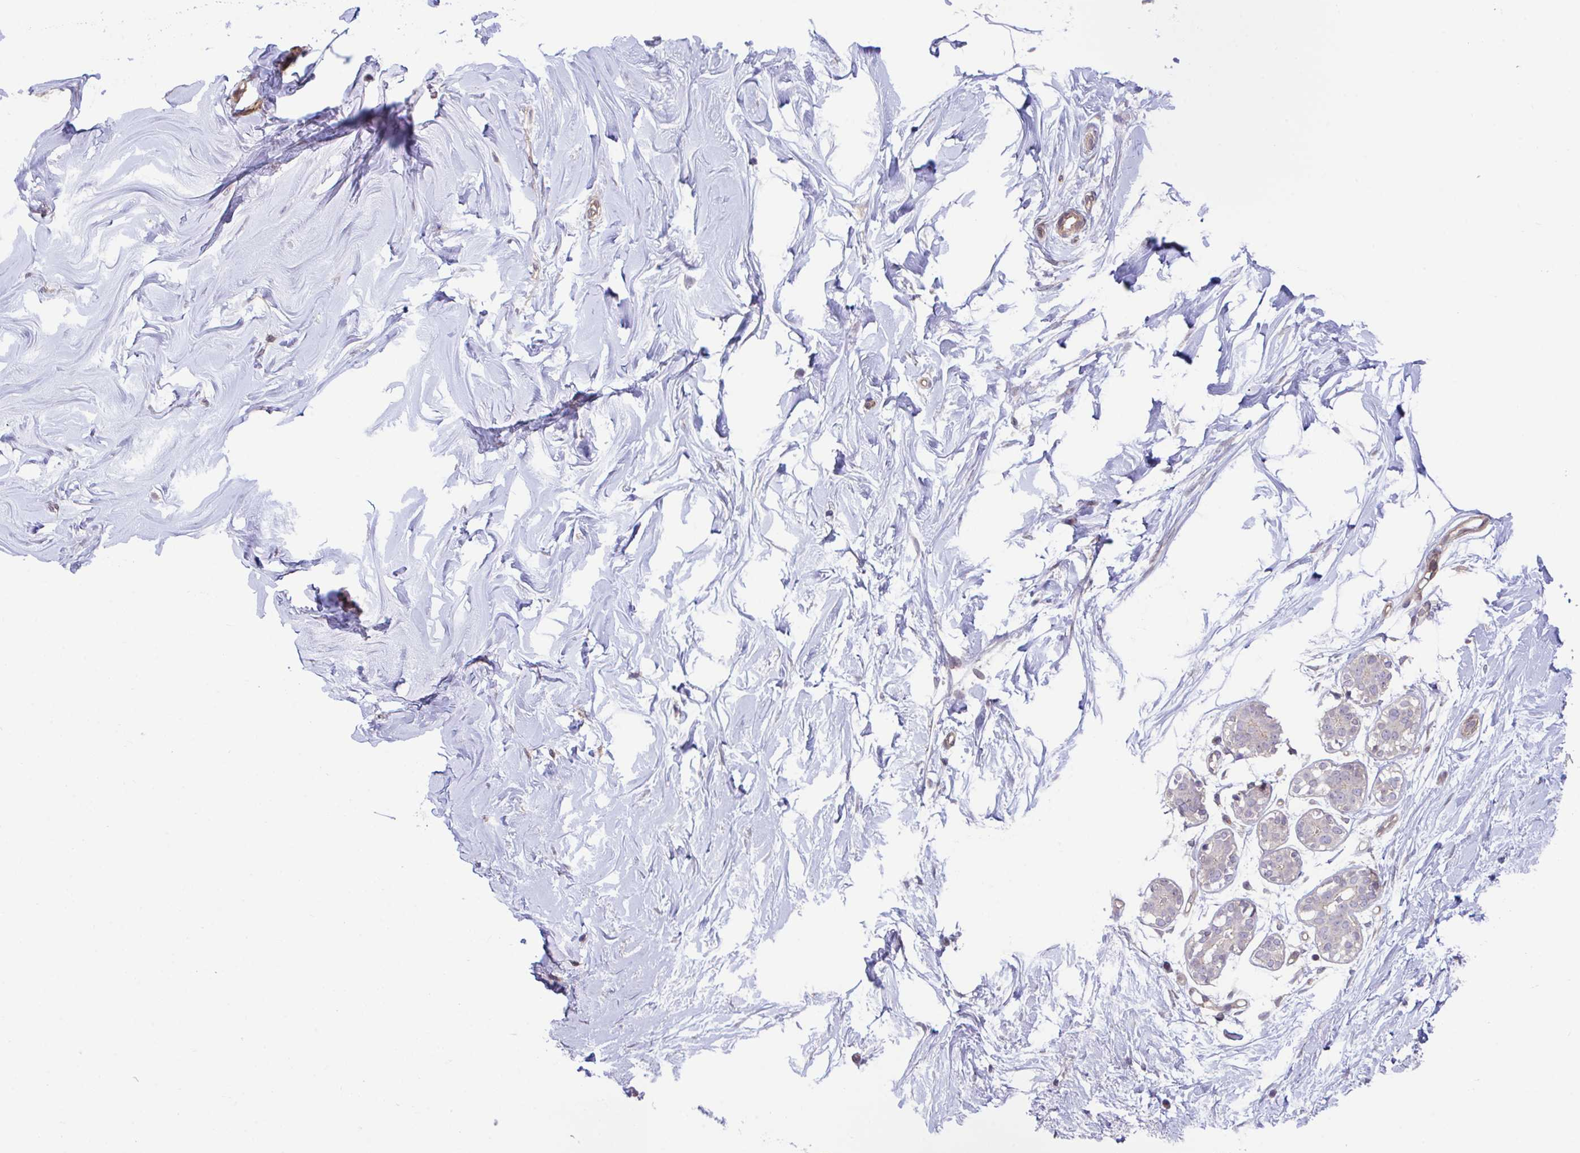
{"staining": {"intensity": "negative", "quantity": "none", "location": "none"}, "tissue": "breast", "cell_type": "Adipocytes", "image_type": "normal", "snomed": [{"axis": "morphology", "description": "Normal tissue, NOS"}, {"axis": "topography", "description": "Breast"}], "caption": "There is no significant expression in adipocytes of breast.", "gene": "ZBED3", "patient": {"sex": "female", "age": 27}}